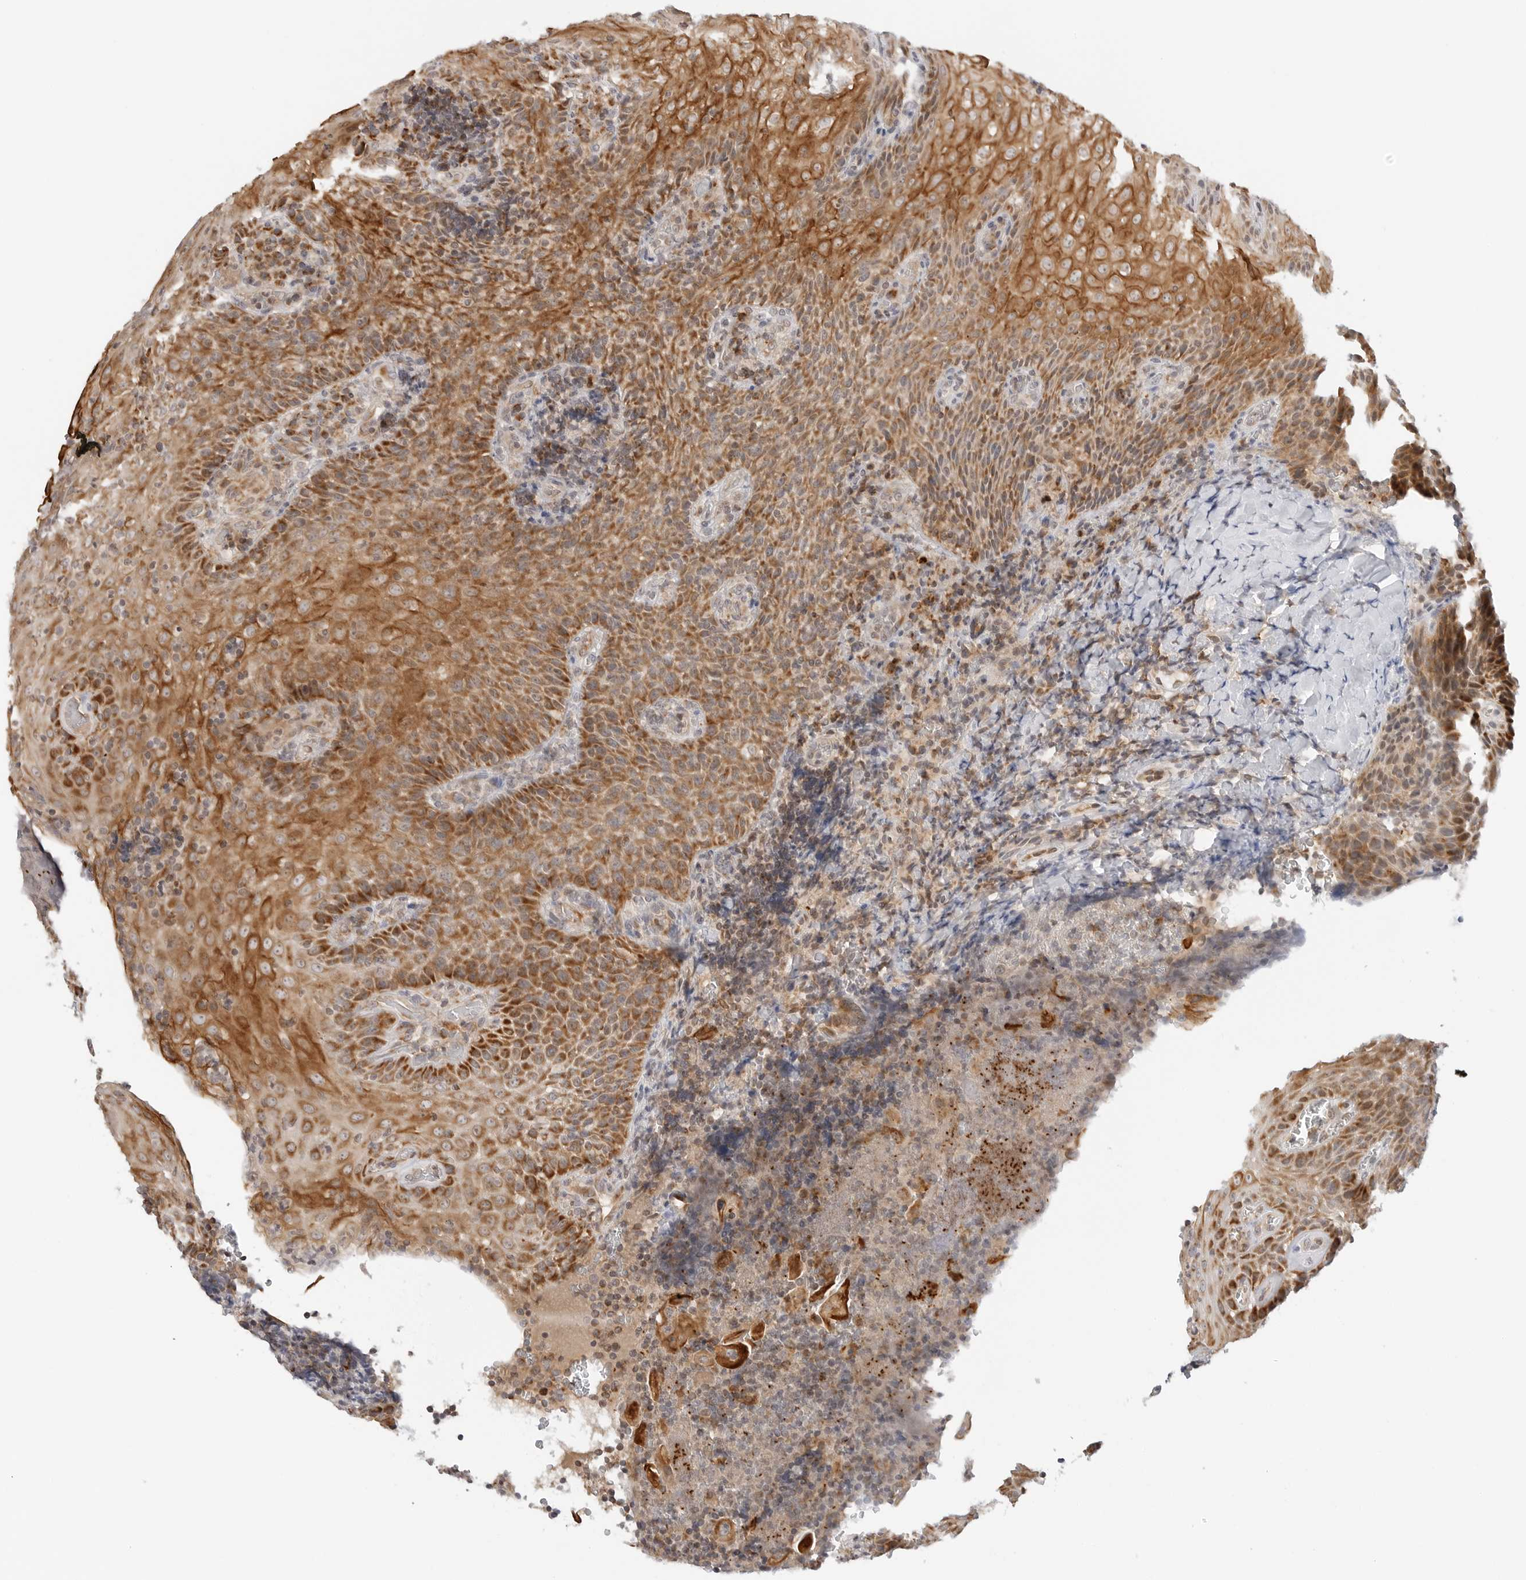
{"staining": {"intensity": "moderate", "quantity": ">75%", "location": "cytoplasmic/membranous"}, "tissue": "tonsil", "cell_type": "Germinal center cells", "image_type": "normal", "snomed": [{"axis": "morphology", "description": "Normal tissue, NOS"}, {"axis": "topography", "description": "Tonsil"}], "caption": "IHC of normal human tonsil displays medium levels of moderate cytoplasmic/membranous positivity in approximately >75% of germinal center cells. (DAB IHC, brown staining for protein, blue staining for nuclei).", "gene": "DYRK4", "patient": {"sex": "male", "age": 37}}